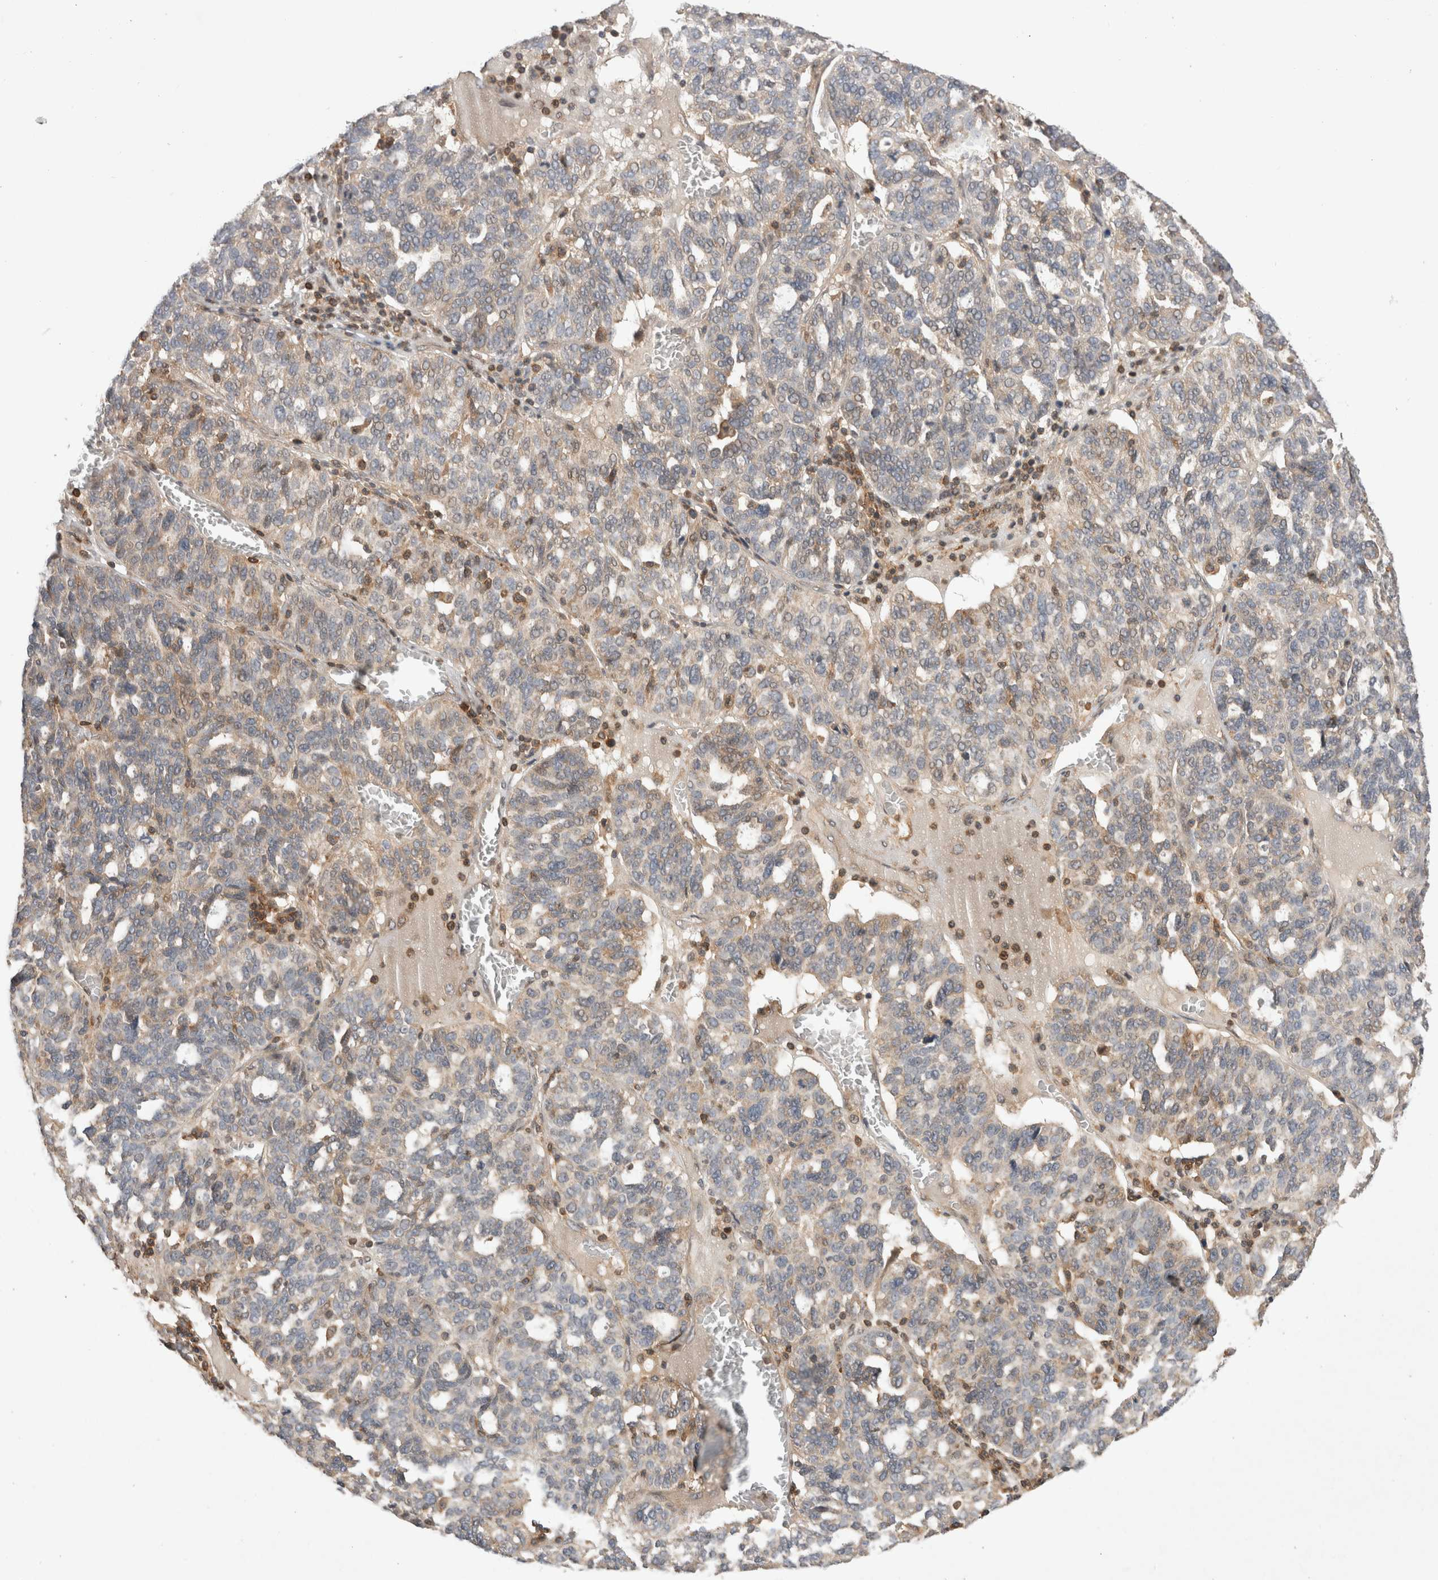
{"staining": {"intensity": "weak", "quantity": "25%-75%", "location": "cytoplasmic/membranous"}, "tissue": "ovarian cancer", "cell_type": "Tumor cells", "image_type": "cancer", "snomed": [{"axis": "morphology", "description": "Cystadenocarcinoma, serous, NOS"}, {"axis": "topography", "description": "Ovary"}], "caption": "Immunohistochemical staining of ovarian cancer (serous cystadenocarcinoma) displays weak cytoplasmic/membranous protein staining in approximately 25%-75% of tumor cells. The staining is performed using DAB (3,3'-diaminobenzidine) brown chromogen to label protein expression. The nuclei are counter-stained blue using hematoxylin.", "gene": "NFKB1", "patient": {"sex": "female", "age": 59}}